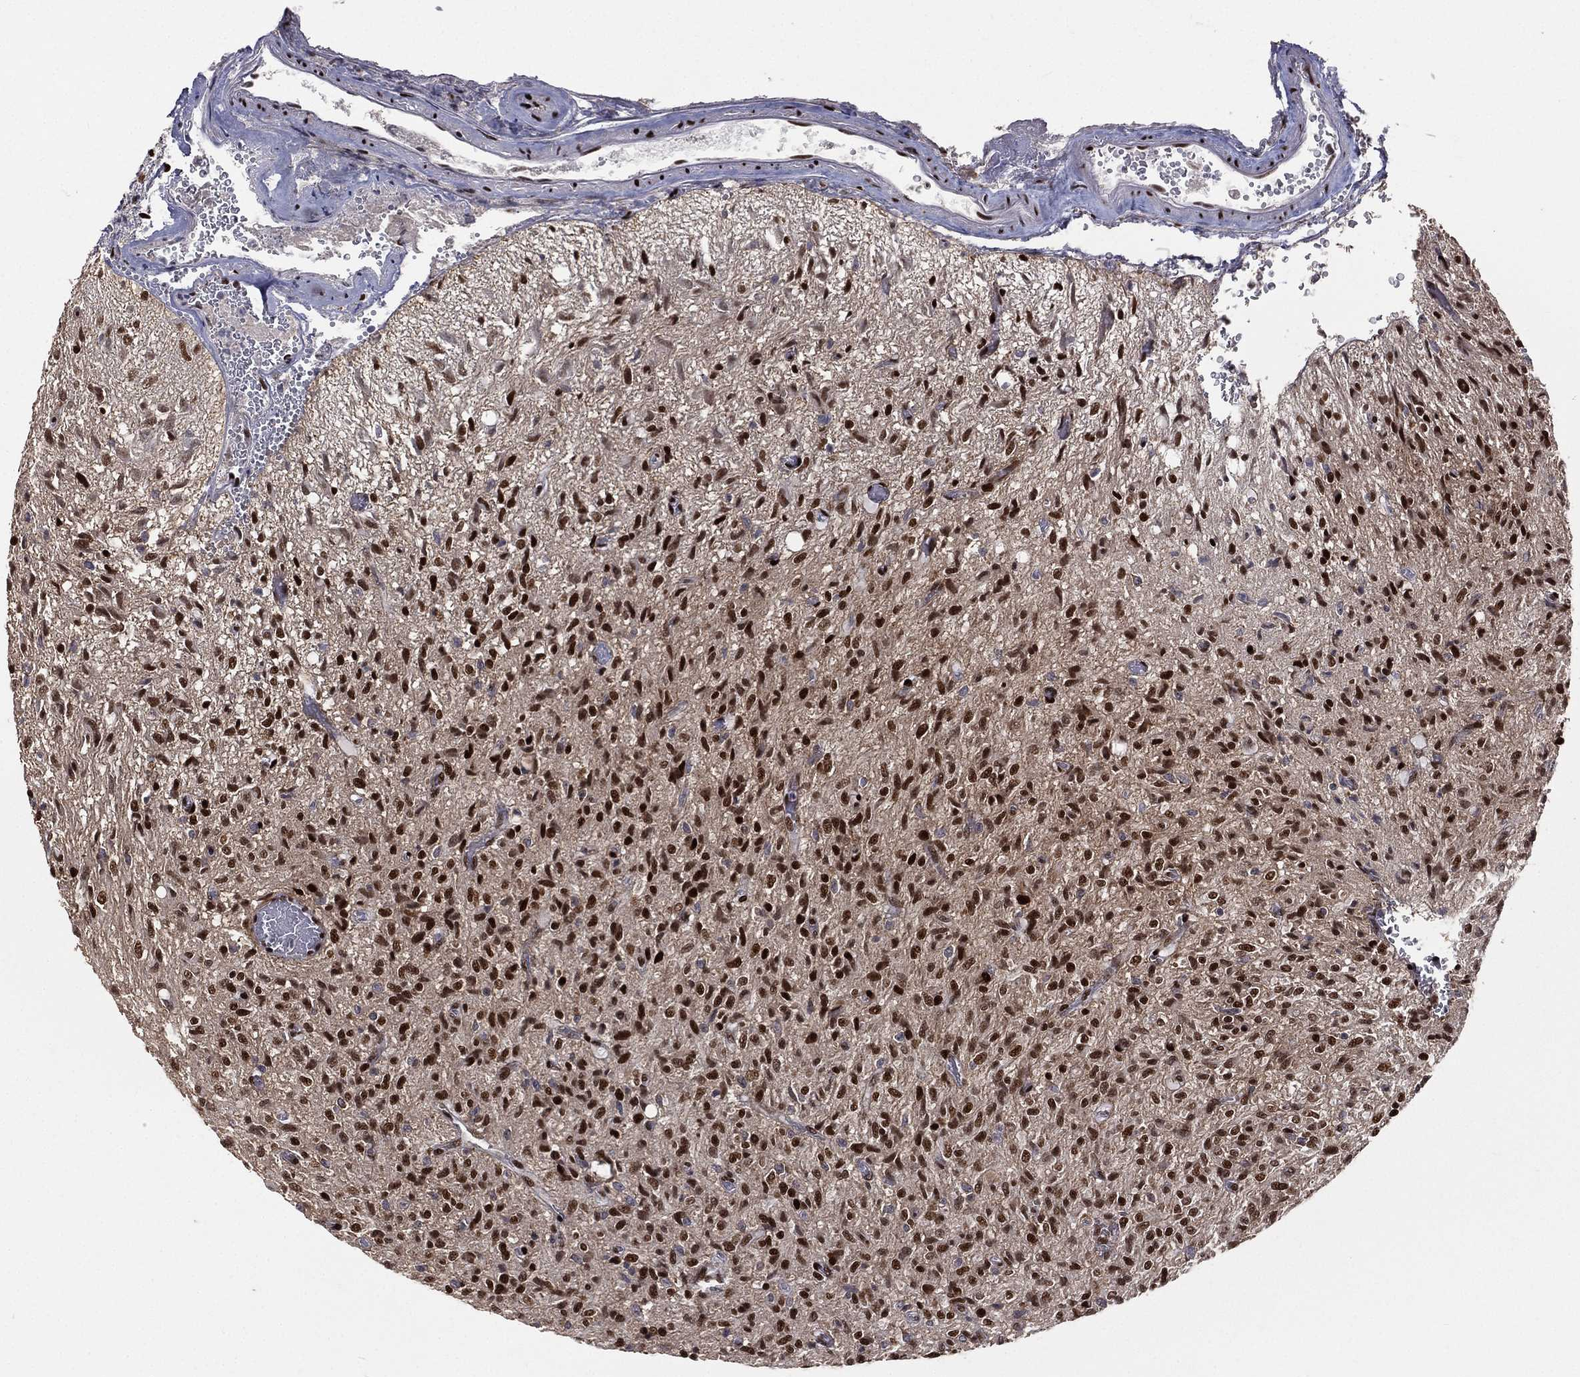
{"staining": {"intensity": "strong", "quantity": ">75%", "location": "nuclear"}, "tissue": "glioma", "cell_type": "Tumor cells", "image_type": "cancer", "snomed": [{"axis": "morphology", "description": "Glioma, malignant, High grade"}, {"axis": "topography", "description": "Brain"}], "caption": "A brown stain shows strong nuclear staining of a protein in malignant glioma (high-grade) tumor cells. The staining was performed using DAB, with brown indicating positive protein expression. Nuclei are stained blue with hematoxylin.", "gene": "ZEB1", "patient": {"sex": "male", "age": 64}}